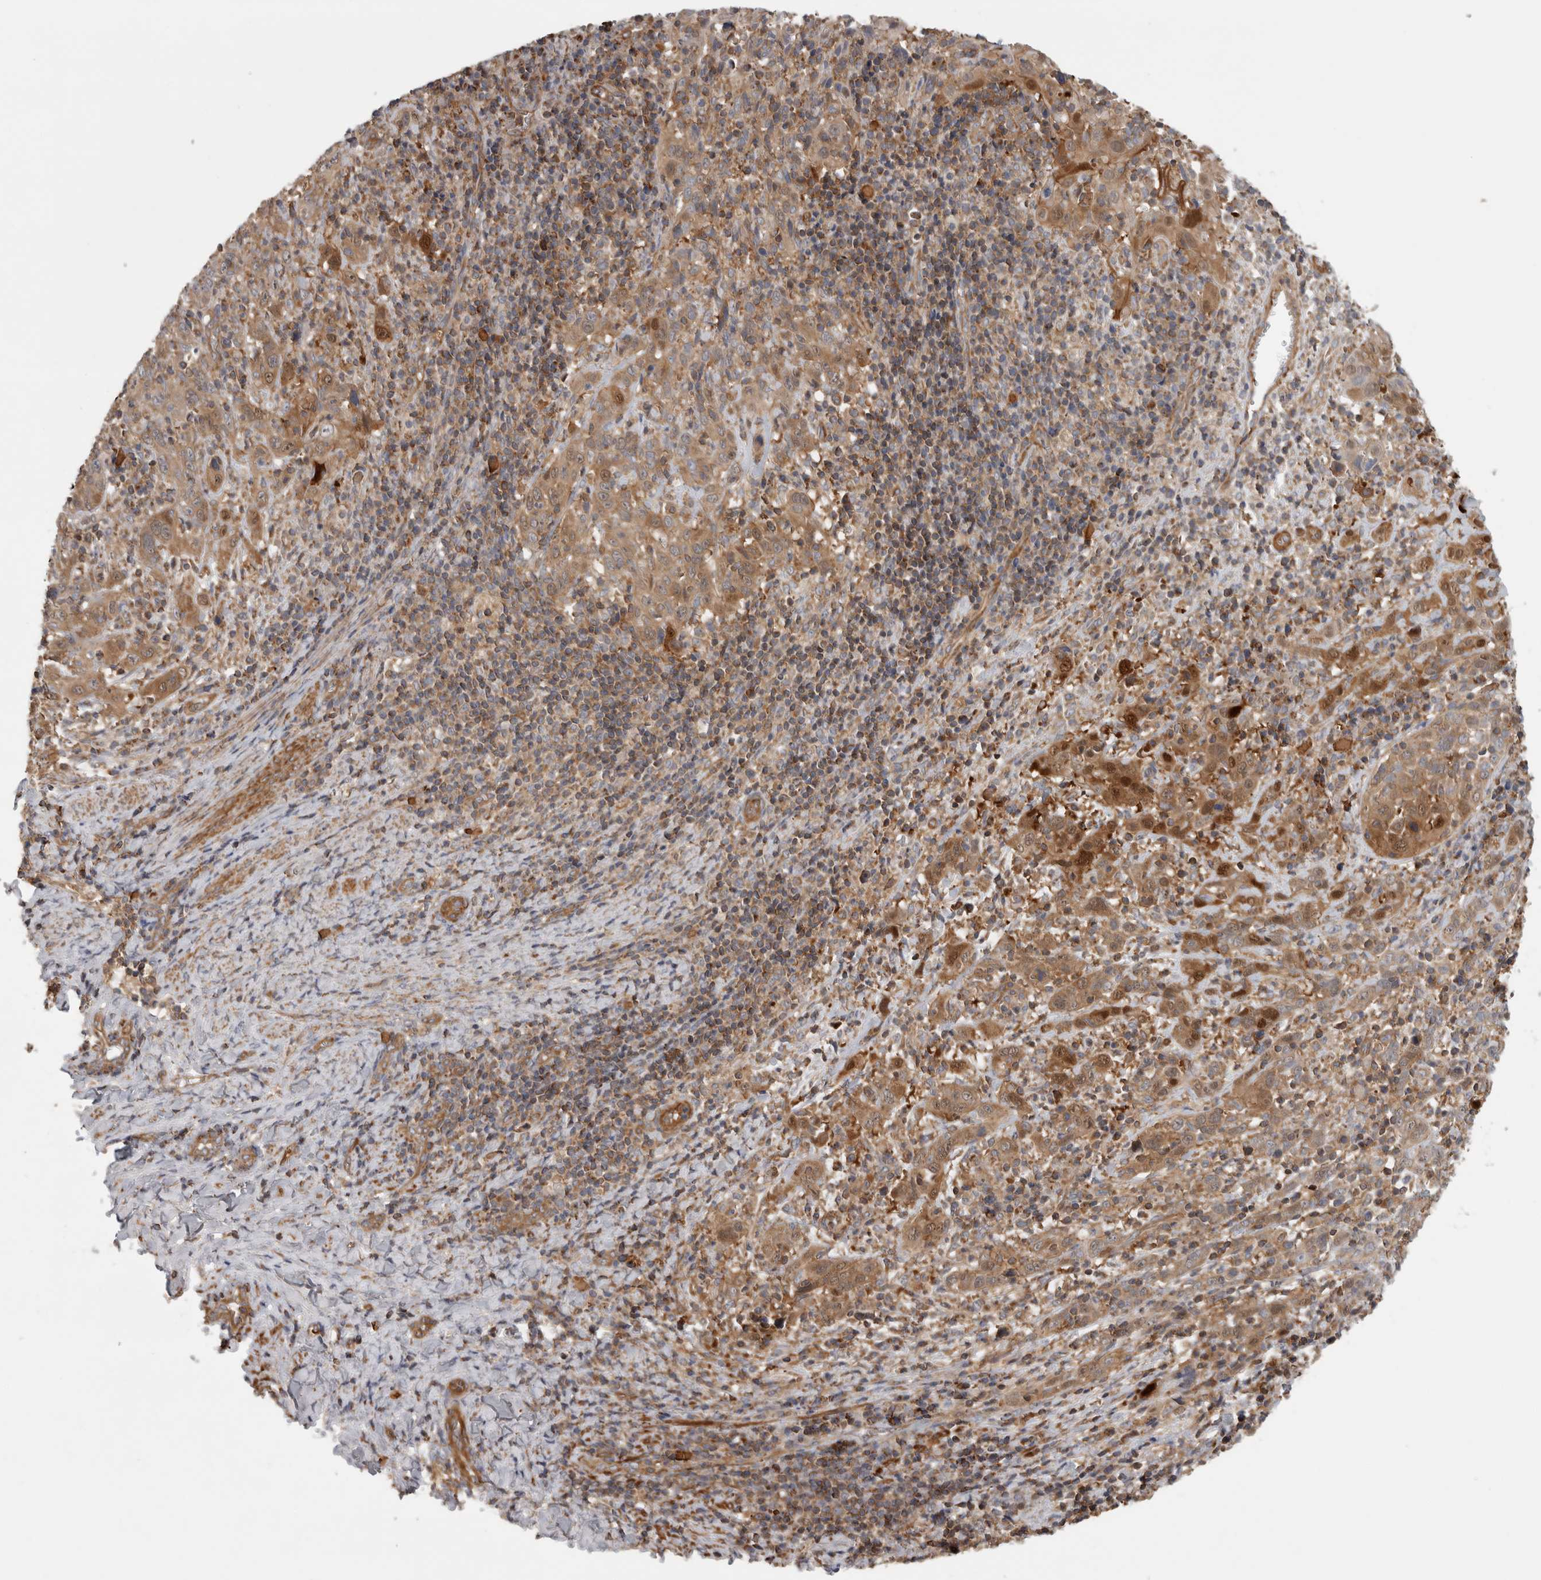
{"staining": {"intensity": "moderate", "quantity": ">75%", "location": "cytoplasmic/membranous,nuclear"}, "tissue": "cervical cancer", "cell_type": "Tumor cells", "image_type": "cancer", "snomed": [{"axis": "morphology", "description": "Squamous cell carcinoma, NOS"}, {"axis": "topography", "description": "Cervix"}], "caption": "This image demonstrates IHC staining of human cervical squamous cell carcinoma, with medium moderate cytoplasmic/membranous and nuclear positivity in approximately >75% of tumor cells.", "gene": "SFXN2", "patient": {"sex": "female", "age": 46}}